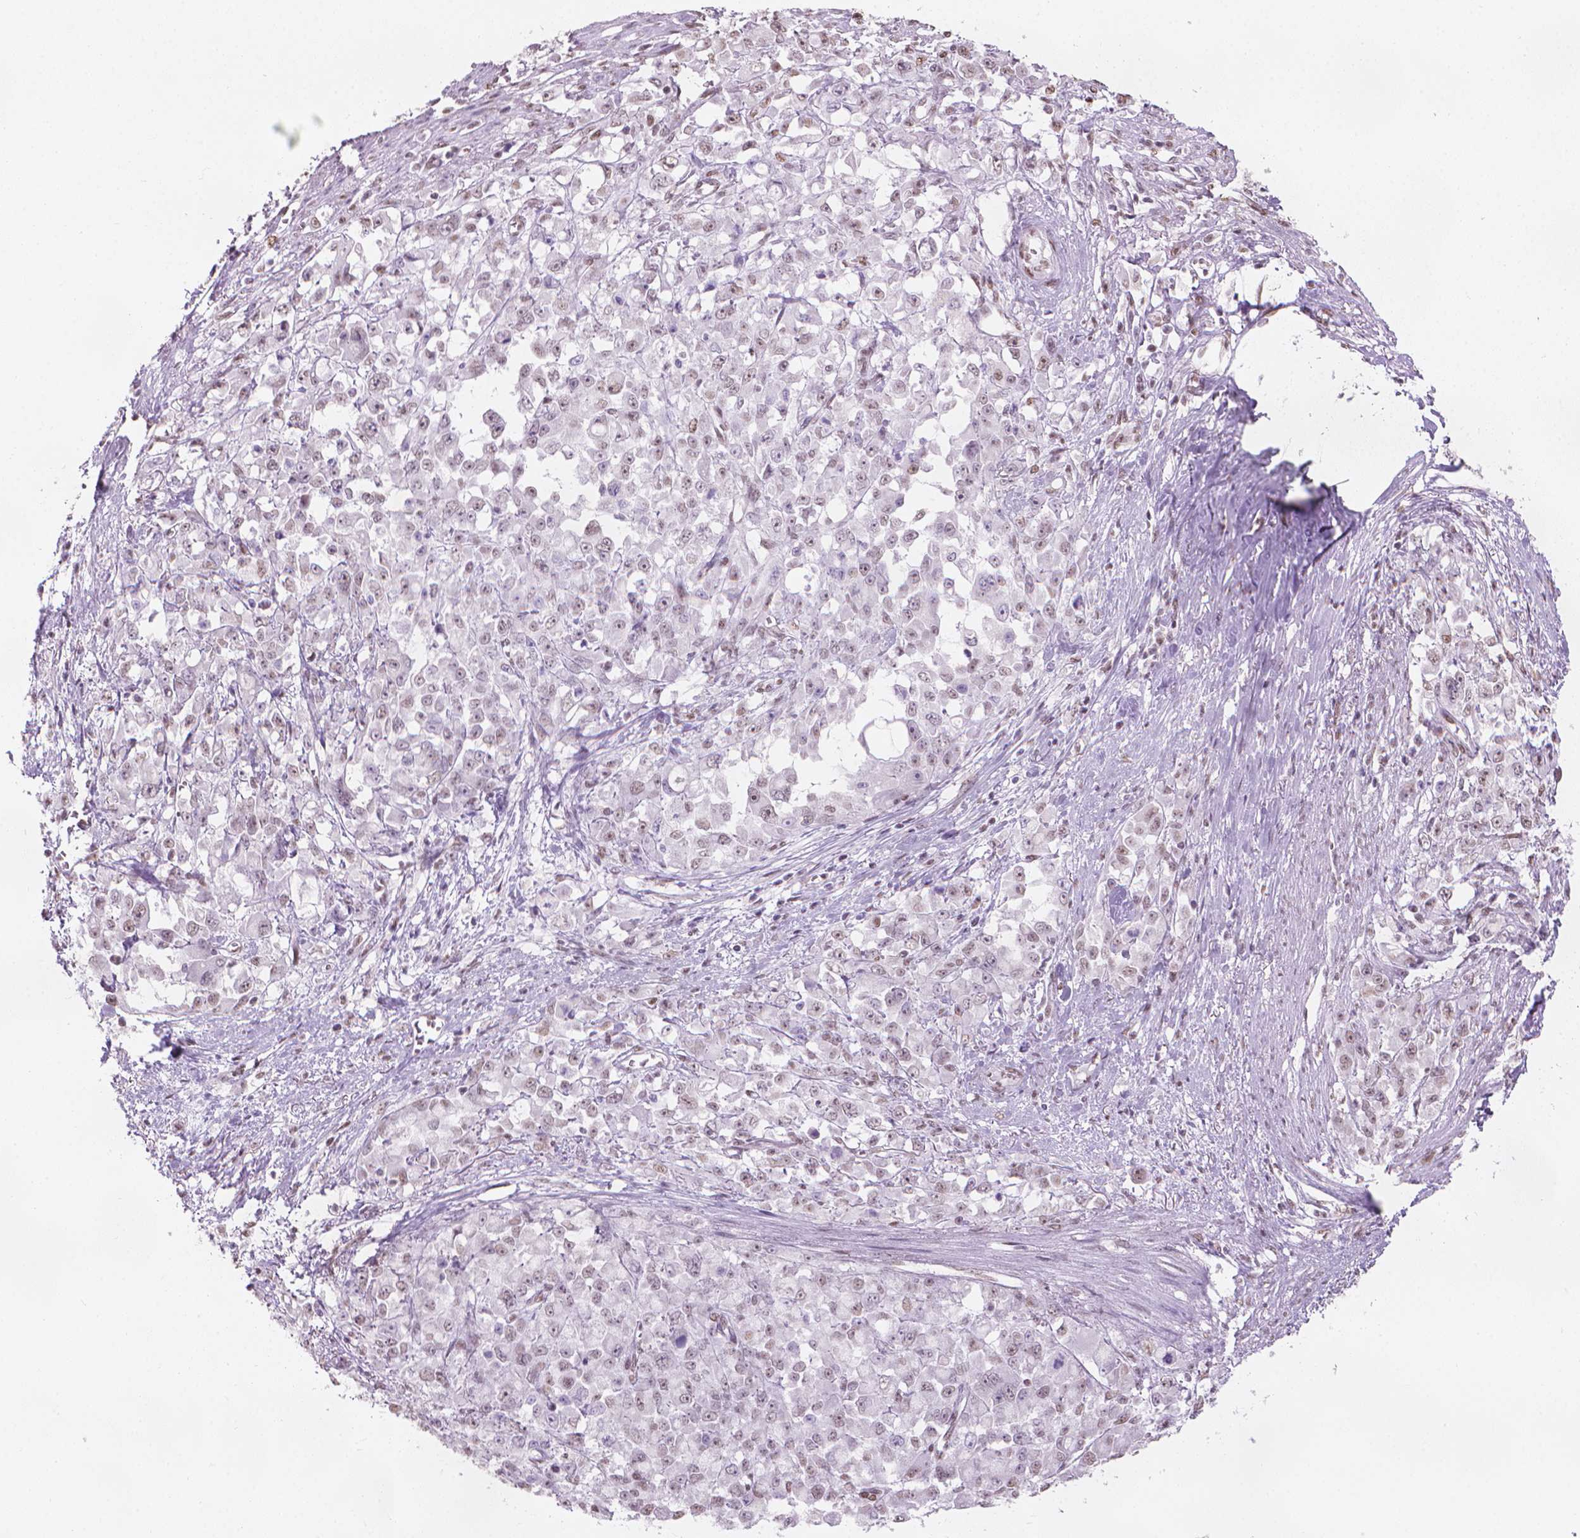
{"staining": {"intensity": "weak", "quantity": "<25%", "location": "nuclear"}, "tissue": "stomach cancer", "cell_type": "Tumor cells", "image_type": "cancer", "snomed": [{"axis": "morphology", "description": "Adenocarcinoma, NOS"}, {"axis": "topography", "description": "Stomach"}], "caption": "Image shows no significant protein positivity in tumor cells of stomach cancer (adenocarcinoma).", "gene": "PIAS2", "patient": {"sex": "female", "age": 76}}